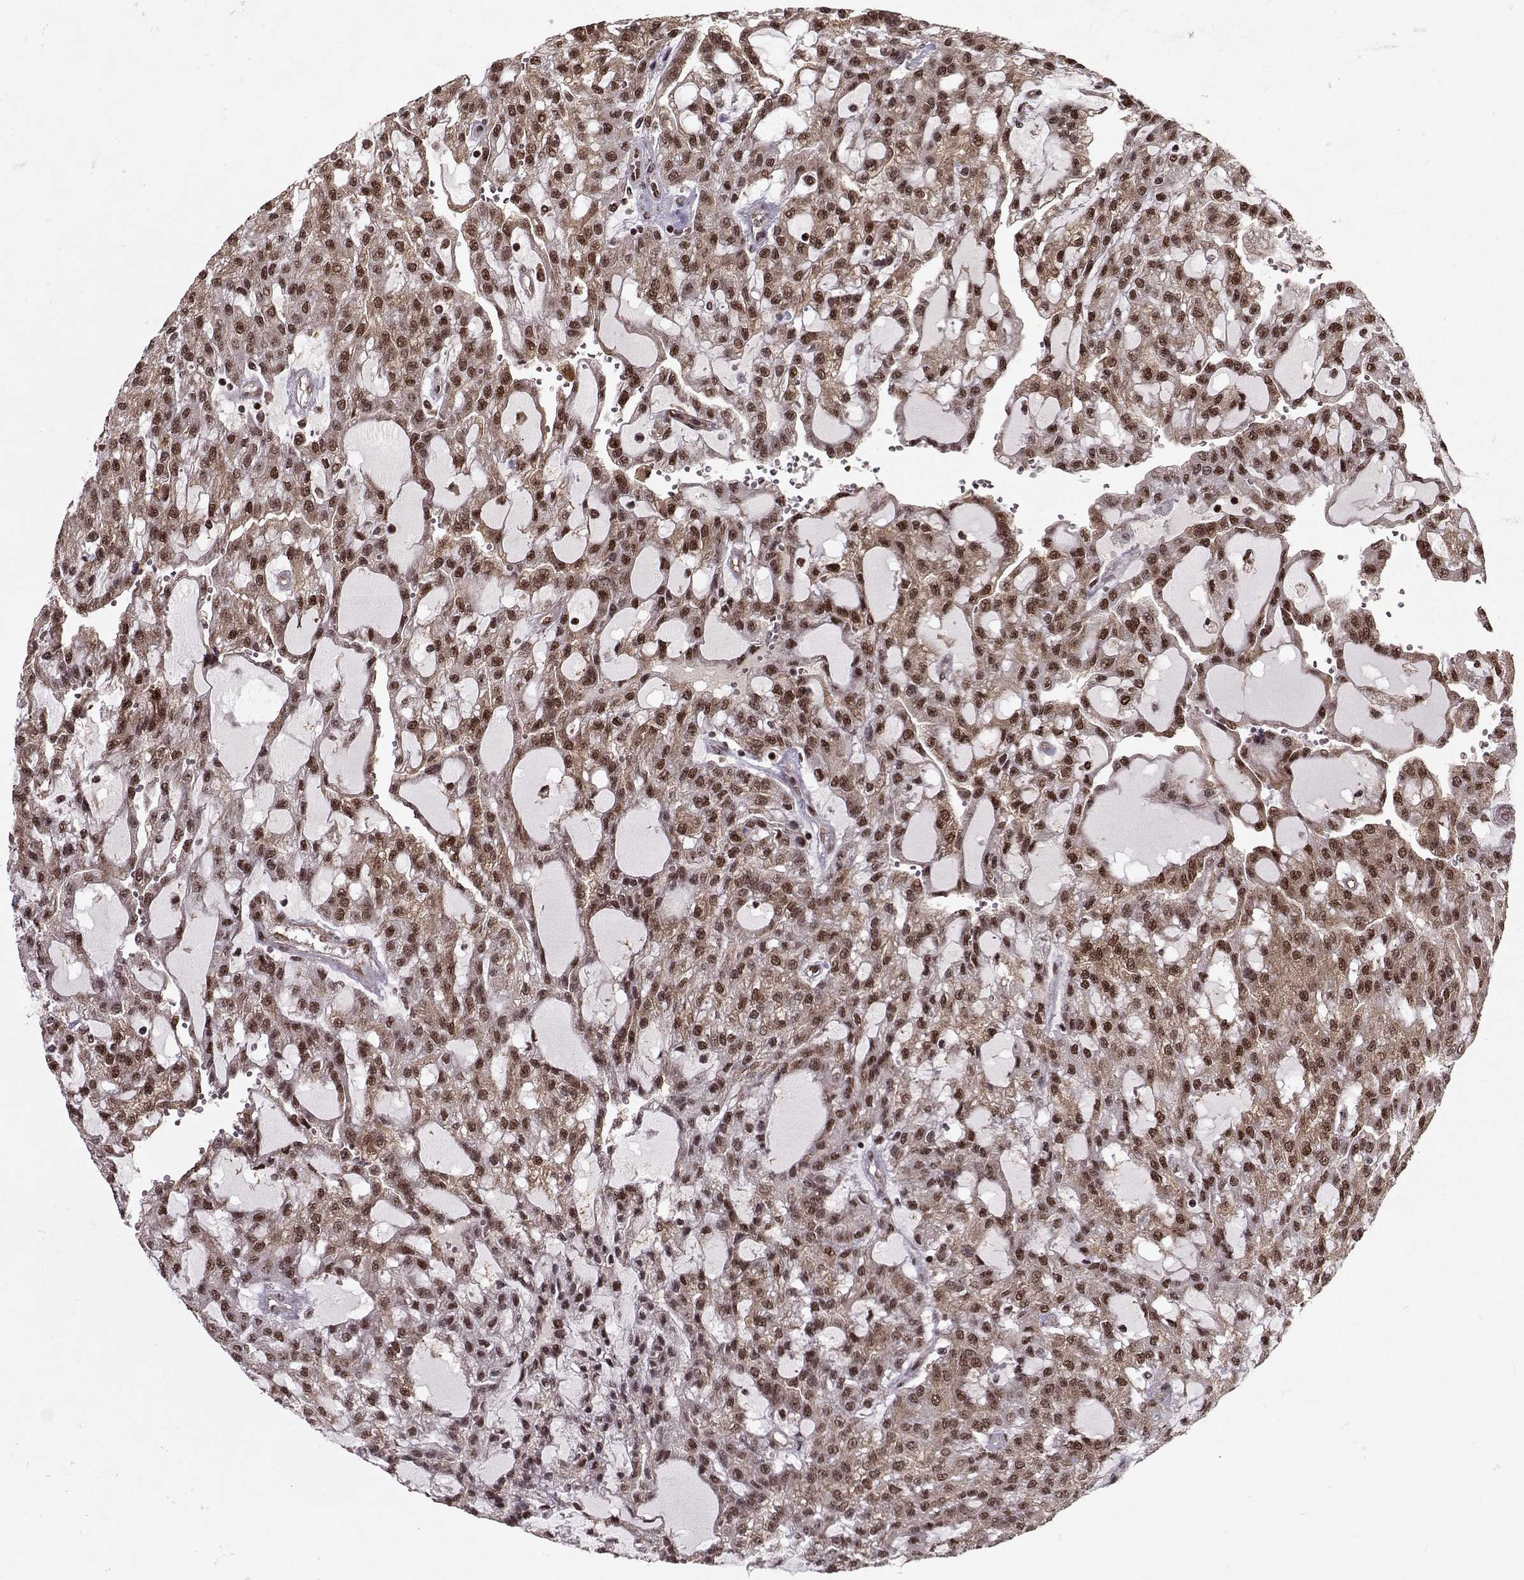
{"staining": {"intensity": "strong", "quantity": ">75%", "location": "cytoplasmic/membranous,nuclear"}, "tissue": "renal cancer", "cell_type": "Tumor cells", "image_type": "cancer", "snomed": [{"axis": "morphology", "description": "Adenocarcinoma, NOS"}, {"axis": "topography", "description": "Kidney"}], "caption": "Brown immunohistochemical staining in adenocarcinoma (renal) demonstrates strong cytoplasmic/membranous and nuclear staining in about >75% of tumor cells. Ihc stains the protein in brown and the nuclei are stained blue.", "gene": "PSMA7", "patient": {"sex": "male", "age": 63}}